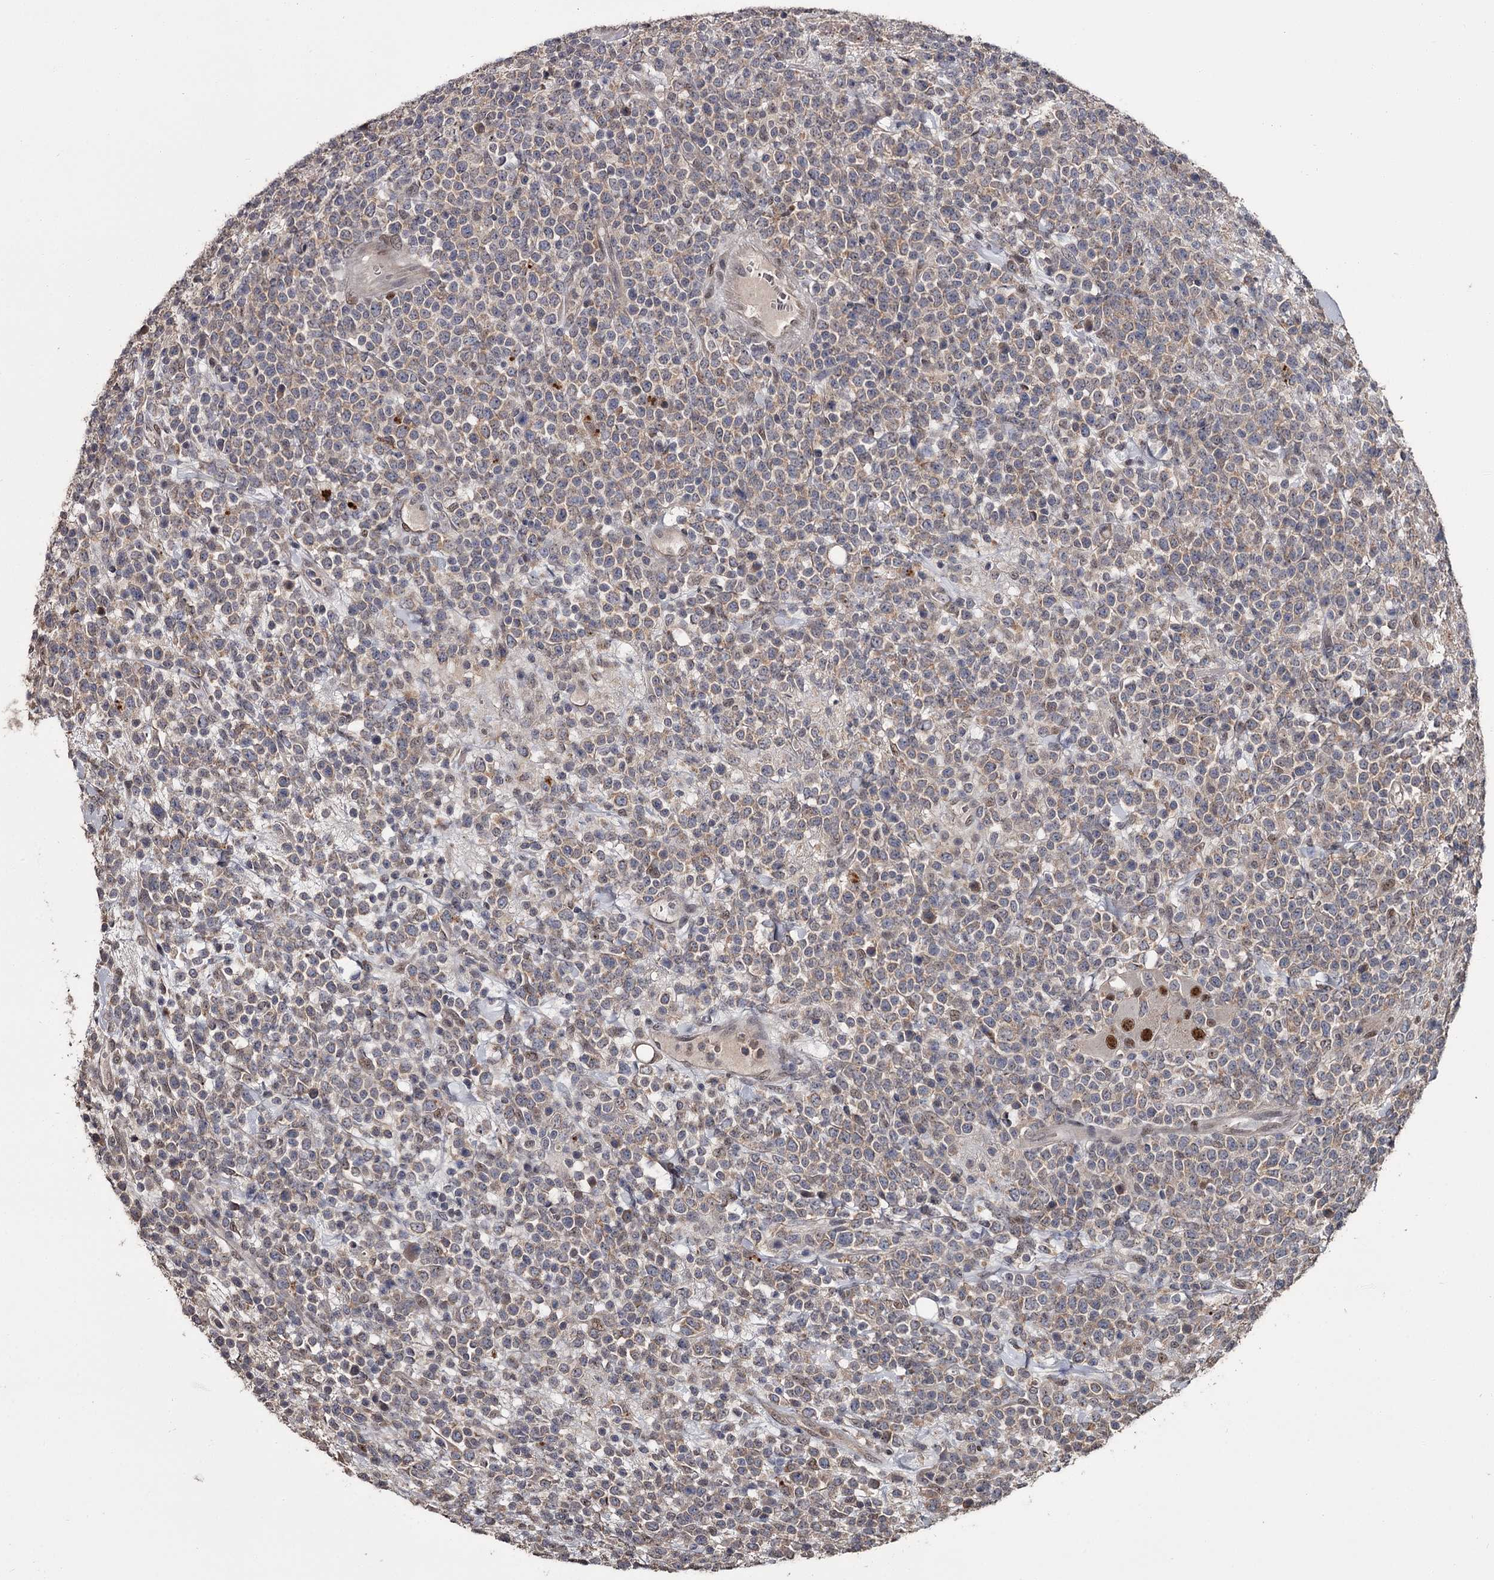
{"staining": {"intensity": "weak", "quantity": ">75%", "location": "cytoplasmic/membranous"}, "tissue": "lymphoma", "cell_type": "Tumor cells", "image_type": "cancer", "snomed": [{"axis": "morphology", "description": "Malignant lymphoma, non-Hodgkin's type, High grade"}, {"axis": "topography", "description": "Colon"}], "caption": "Protein staining of high-grade malignant lymphoma, non-Hodgkin's type tissue shows weak cytoplasmic/membranous staining in approximately >75% of tumor cells.", "gene": "PRPF40B", "patient": {"sex": "female", "age": 53}}